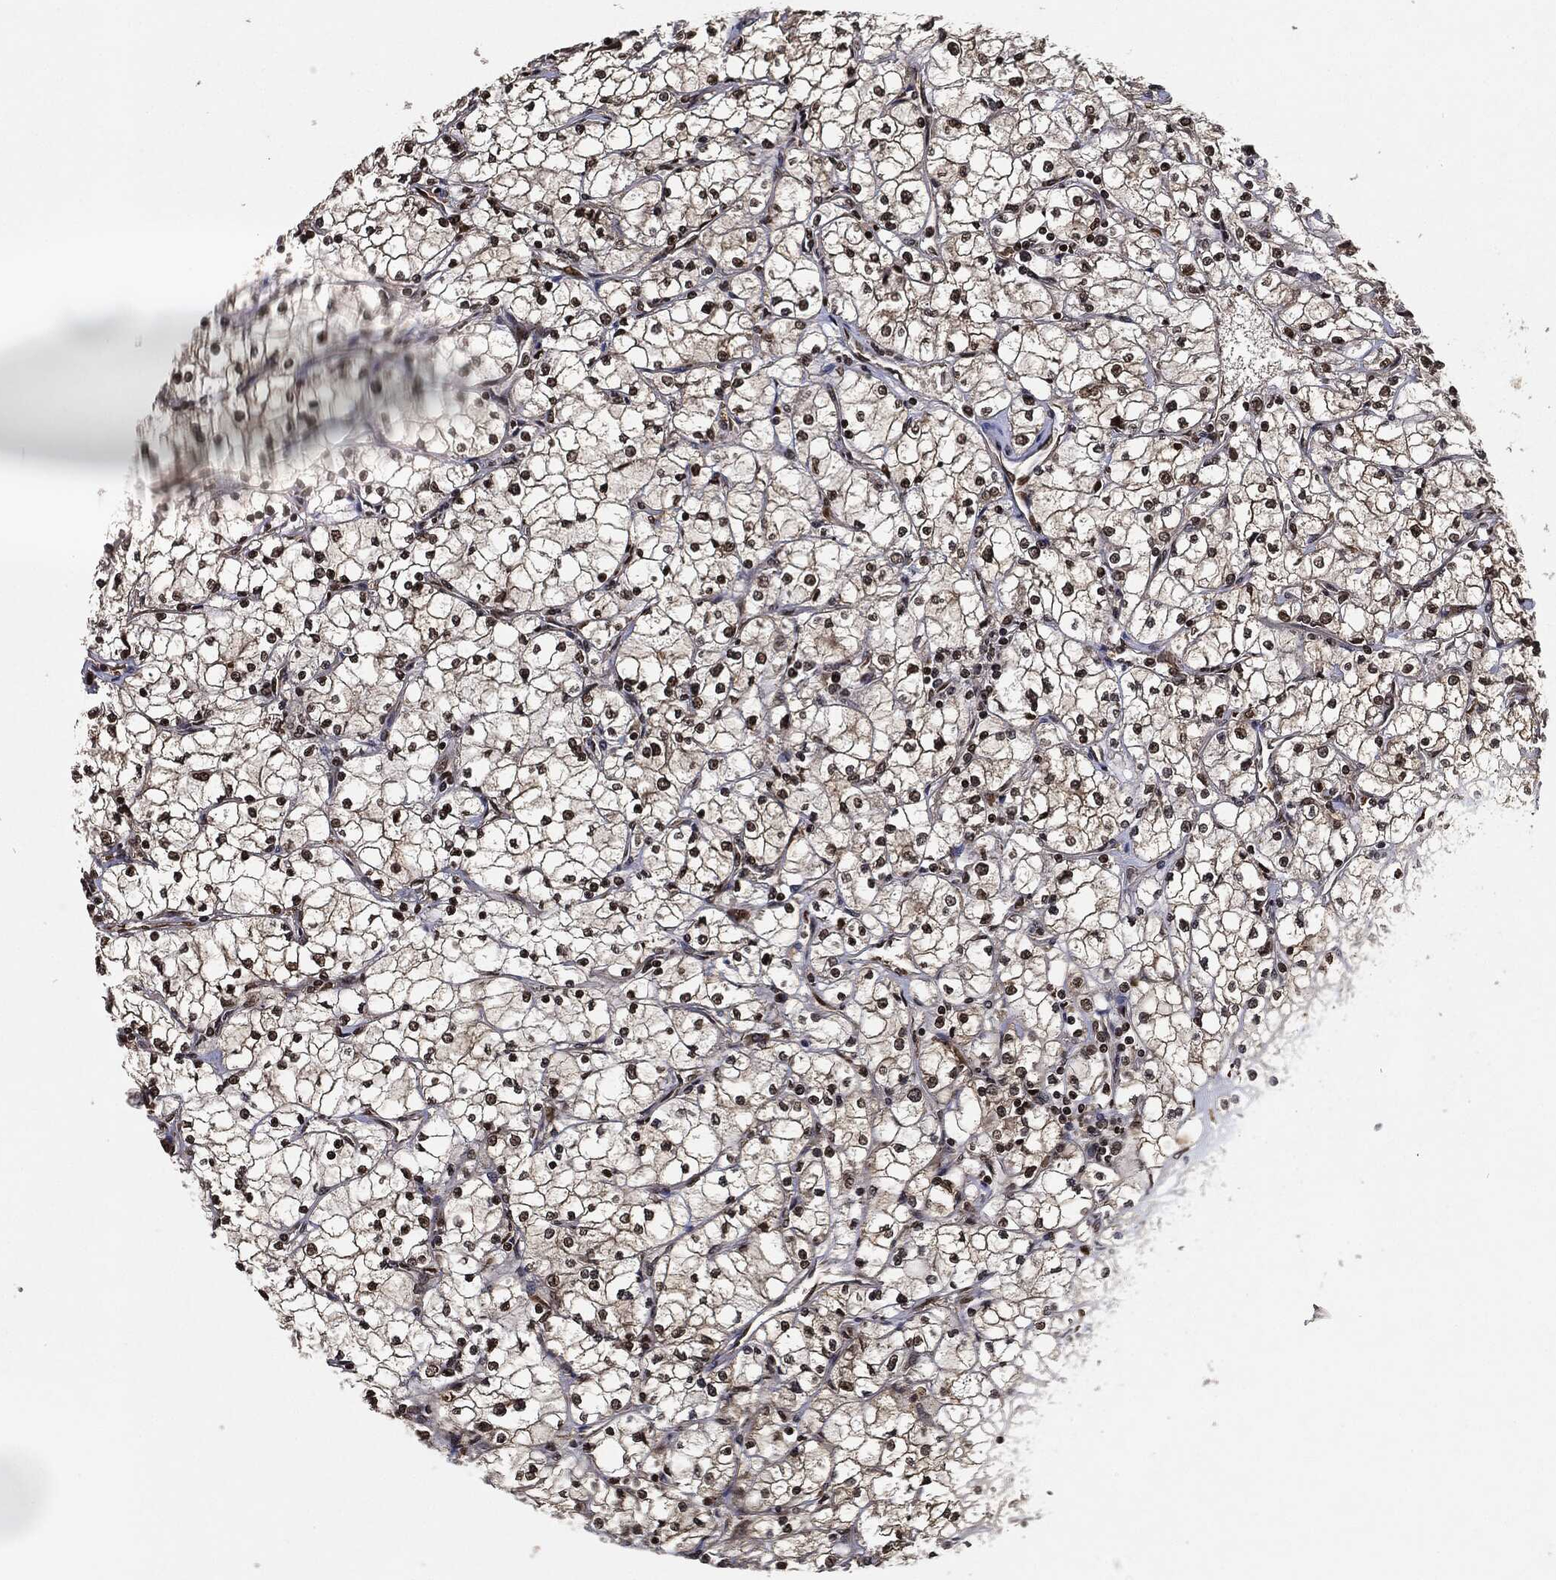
{"staining": {"intensity": "weak", "quantity": "<25%", "location": "nuclear"}, "tissue": "renal cancer", "cell_type": "Tumor cells", "image_type": "cancer", "snomed": [{"axis": "morphology", "description": "Adenocarcinoma, NOS"}, {"axis": "topography", "description": "Kidney"}], "caption": "Micrograph shows no protein staining in tumor cells of renal cancer (adenocarcinoma) tissue. (DAB (3,3'-diaminobenzidine) immunohistochemistry (IHC) visualized using brightfield microscopy, high magnification).", "gene": "PDK1", "patient": {"sex": "male", "age": 67}}